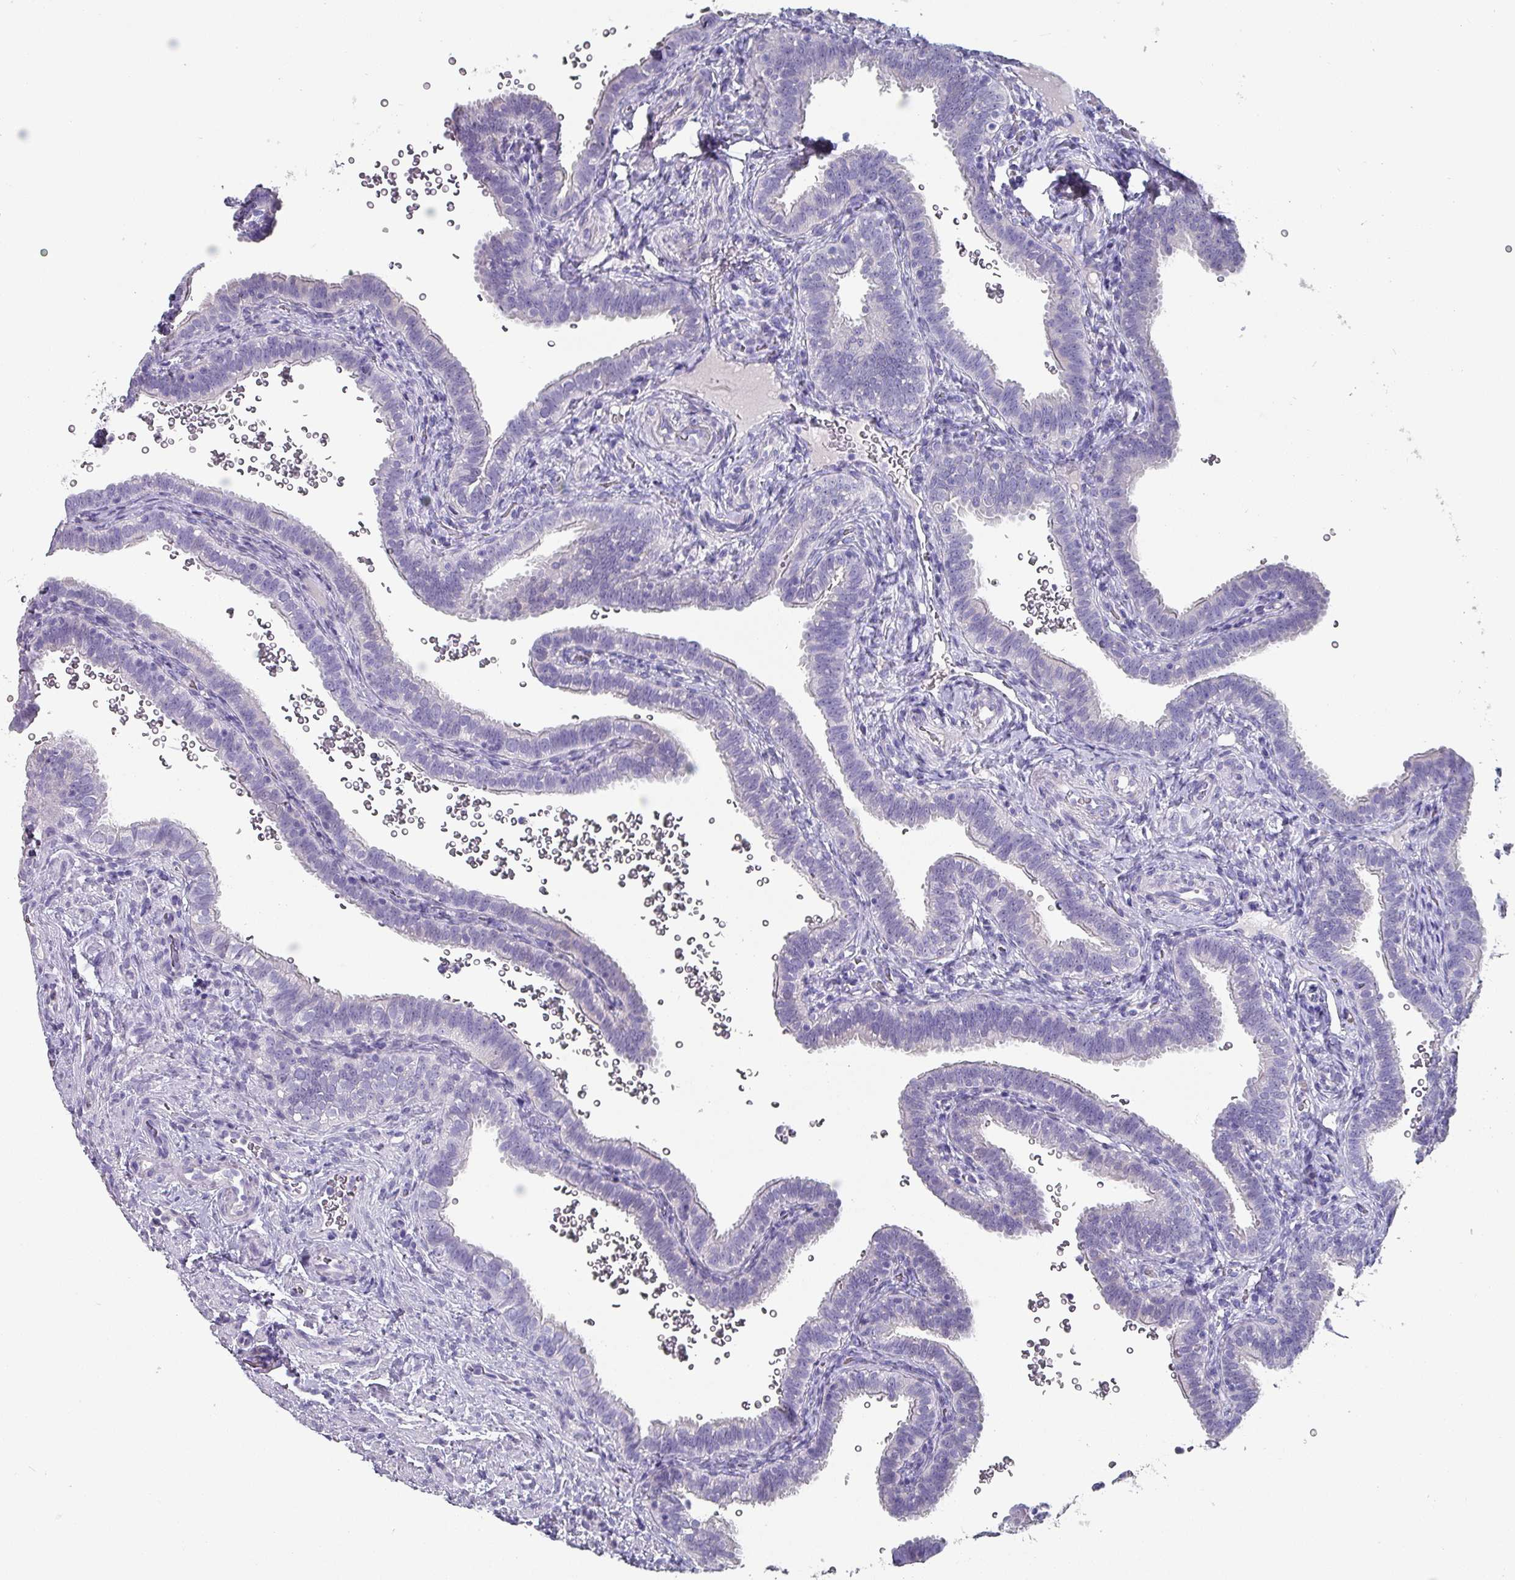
{"staining": {"intensity": "negative", "quantity": "none", "location": "none"}, "tissue": "fallopian tube", "cell_type": "Glandular cells", "image_type": "normal", "snomed": [{"axis": "morphology", "description": "Normal tissue, NOS"}, {"axis": "topography", "description": "Fallopian tube"}], "caption": "Immunohistochemical staining of normal fallopian tube reveals no significant positivity in glandular cells. (DAB immunohistochemistry (IHC), high magnification).", "gene": "INS", "patient": {"sex": "female", "age": 41}}